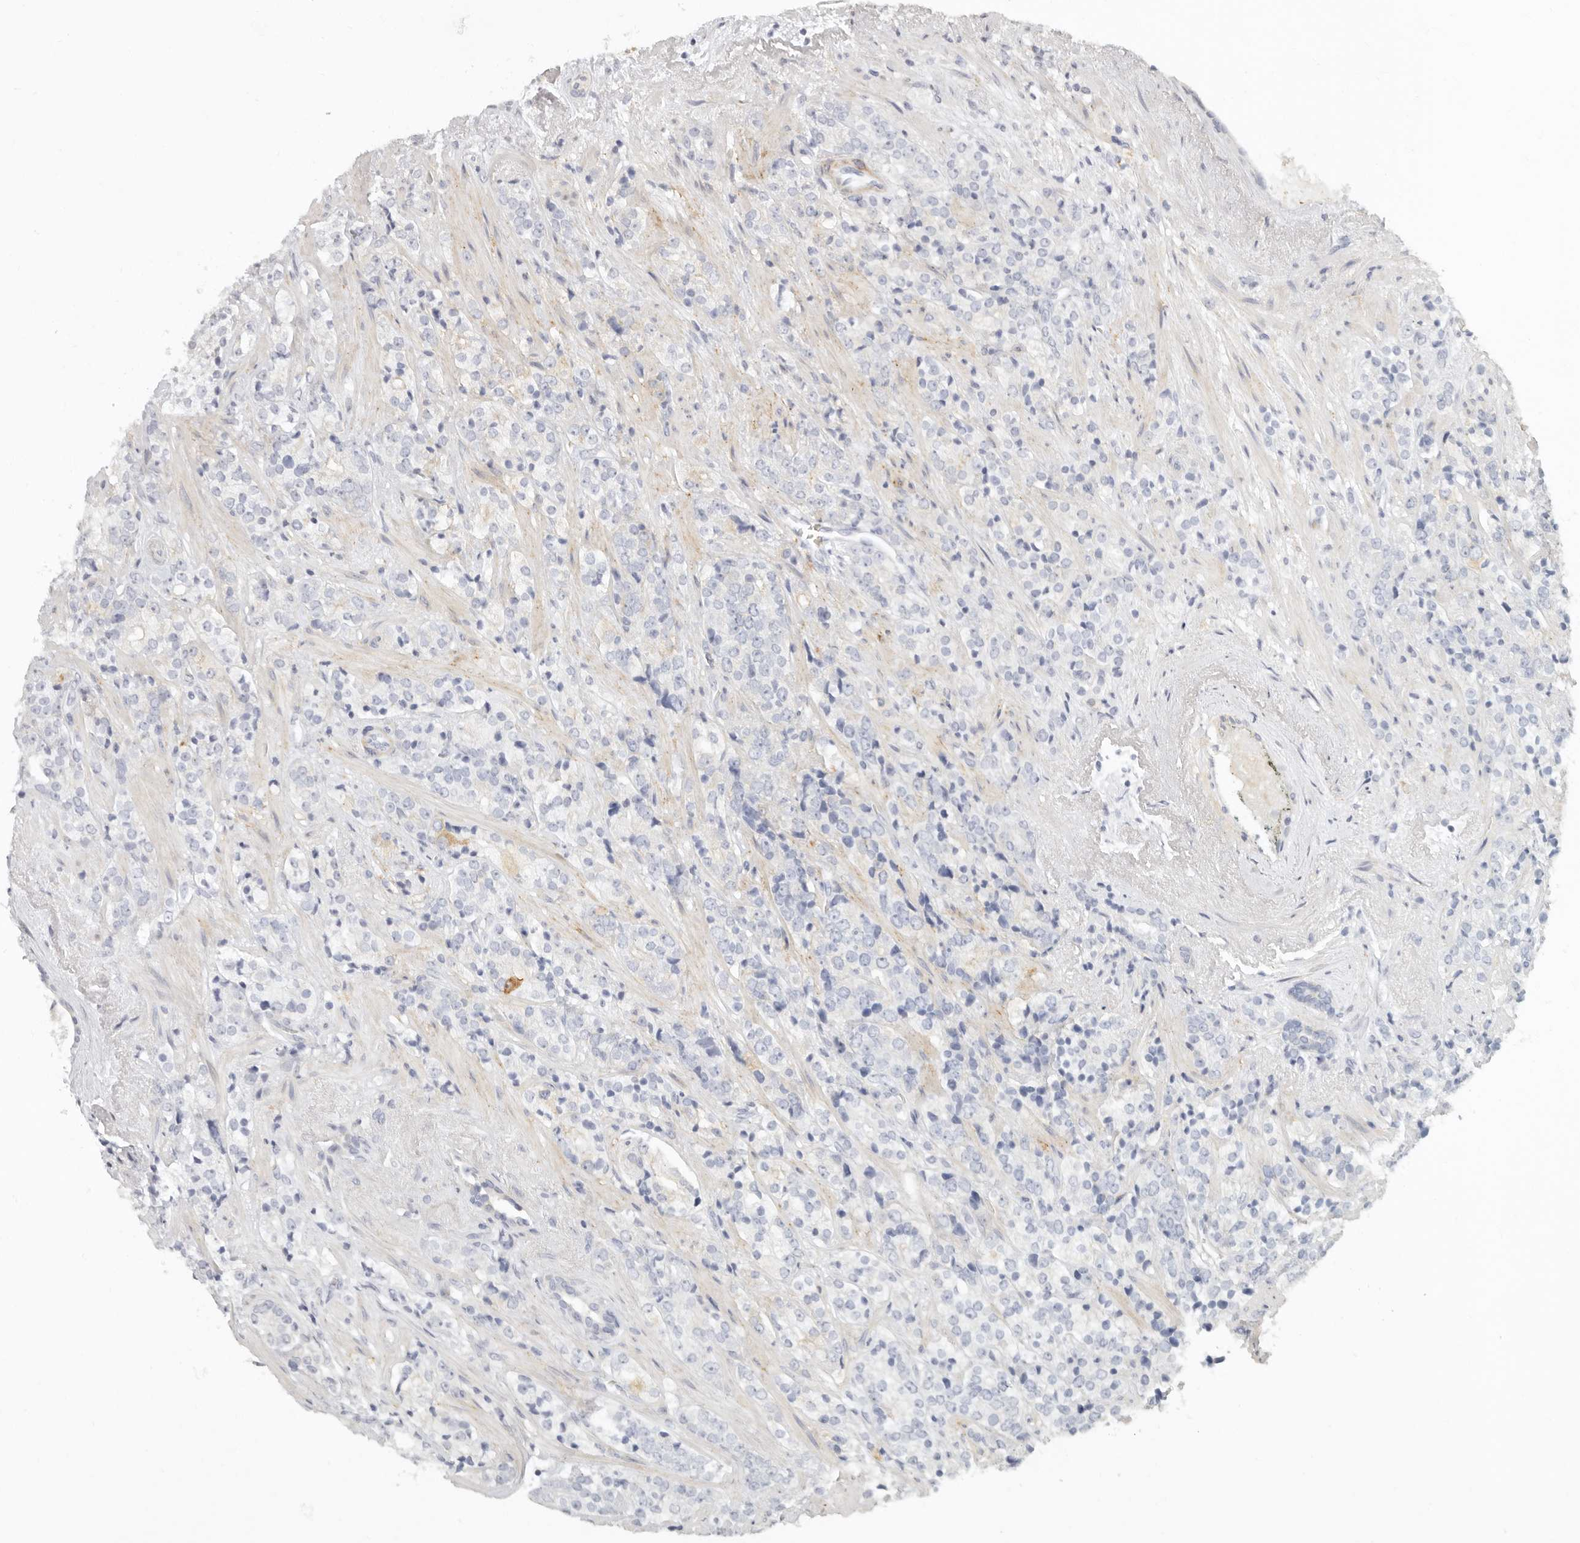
{"staining": {"intensity": "negative", "quantity": "none", "location": "none"}, "tissue": "prostate cancer", "cell_type": "Tumor cells", "image_type": "cancer", "snomed": [{"axis": "morphology", "description": "Adenocarcinoma, High grade"}, {"axis": "topography", "description": "Prostate"}], "caption": "Prostate cancer was stained to show a protein in brown. There is no significant staining in tumor cells. (DAB (3,3'-diaminobenzidine) immunohistochemistry (IHC) with hematoxylin counter stain).", "gene": "NIBAN1", "patient": {"sex": "male", "age": 71}}